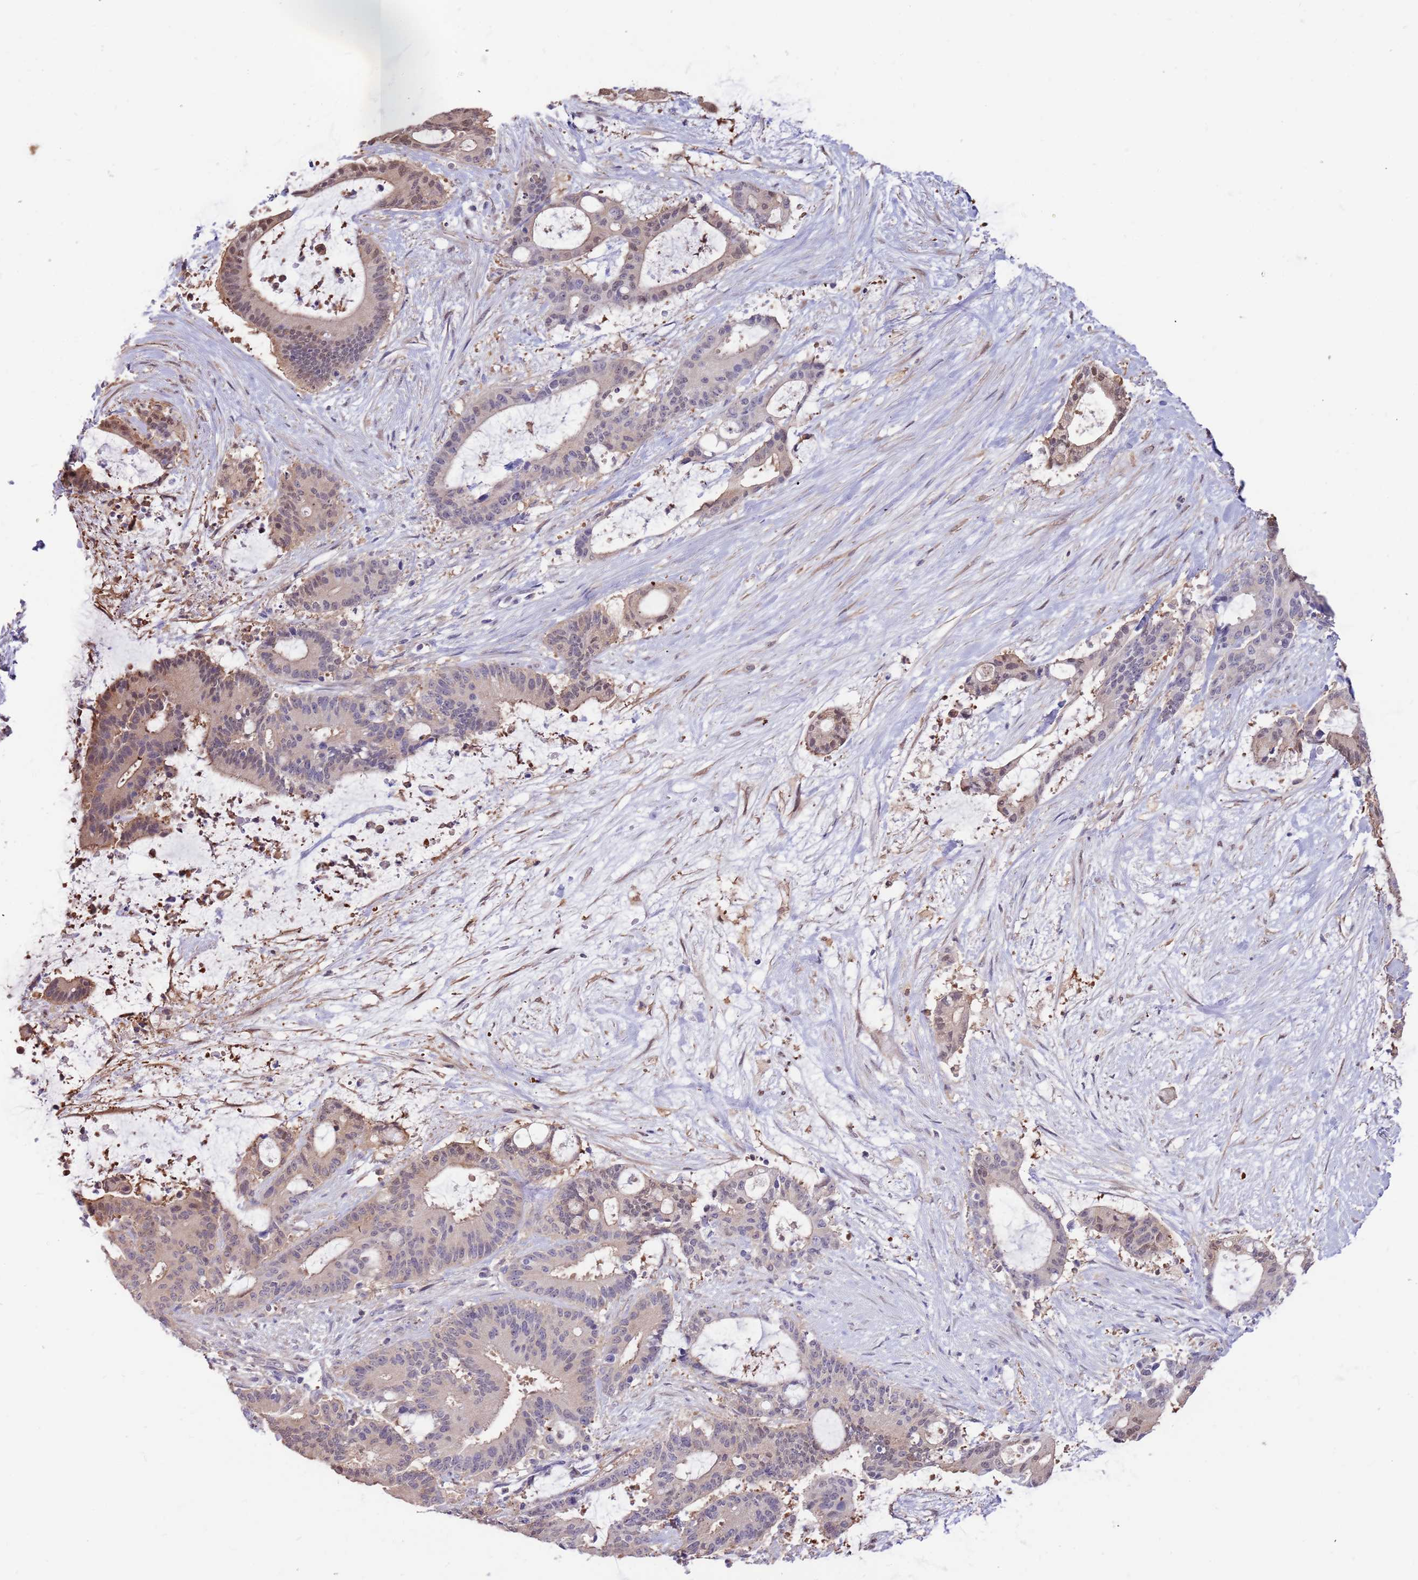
{"staining": {"intensity": "weak", "quantity": "25%-75%", "location": "cytoplasmic/membranous,nuclear"}, "tissue": "liver cancer", "cell_type": "Tumor cells", "image_type": "cancer", "snomed": [{"axis": "morphology", "description": "Normal tissue, NOS"}, {"axis": "morphology", "description": "Cholangiocarcinoma"}, {"axis": "topography", "description": "Liver"}, {"axis": "topography", "description": "Peripheral nerve tissue"}], "caption": "Immunohistochemical staining of human cholangiocarcinoma (liver) reveals weak cytoplasmic/membranous and nuclear protein staining in about 25%-75% of tumor cells.", "gene": "AP5S1", "patient": {"sex": "female", "age": 73}}